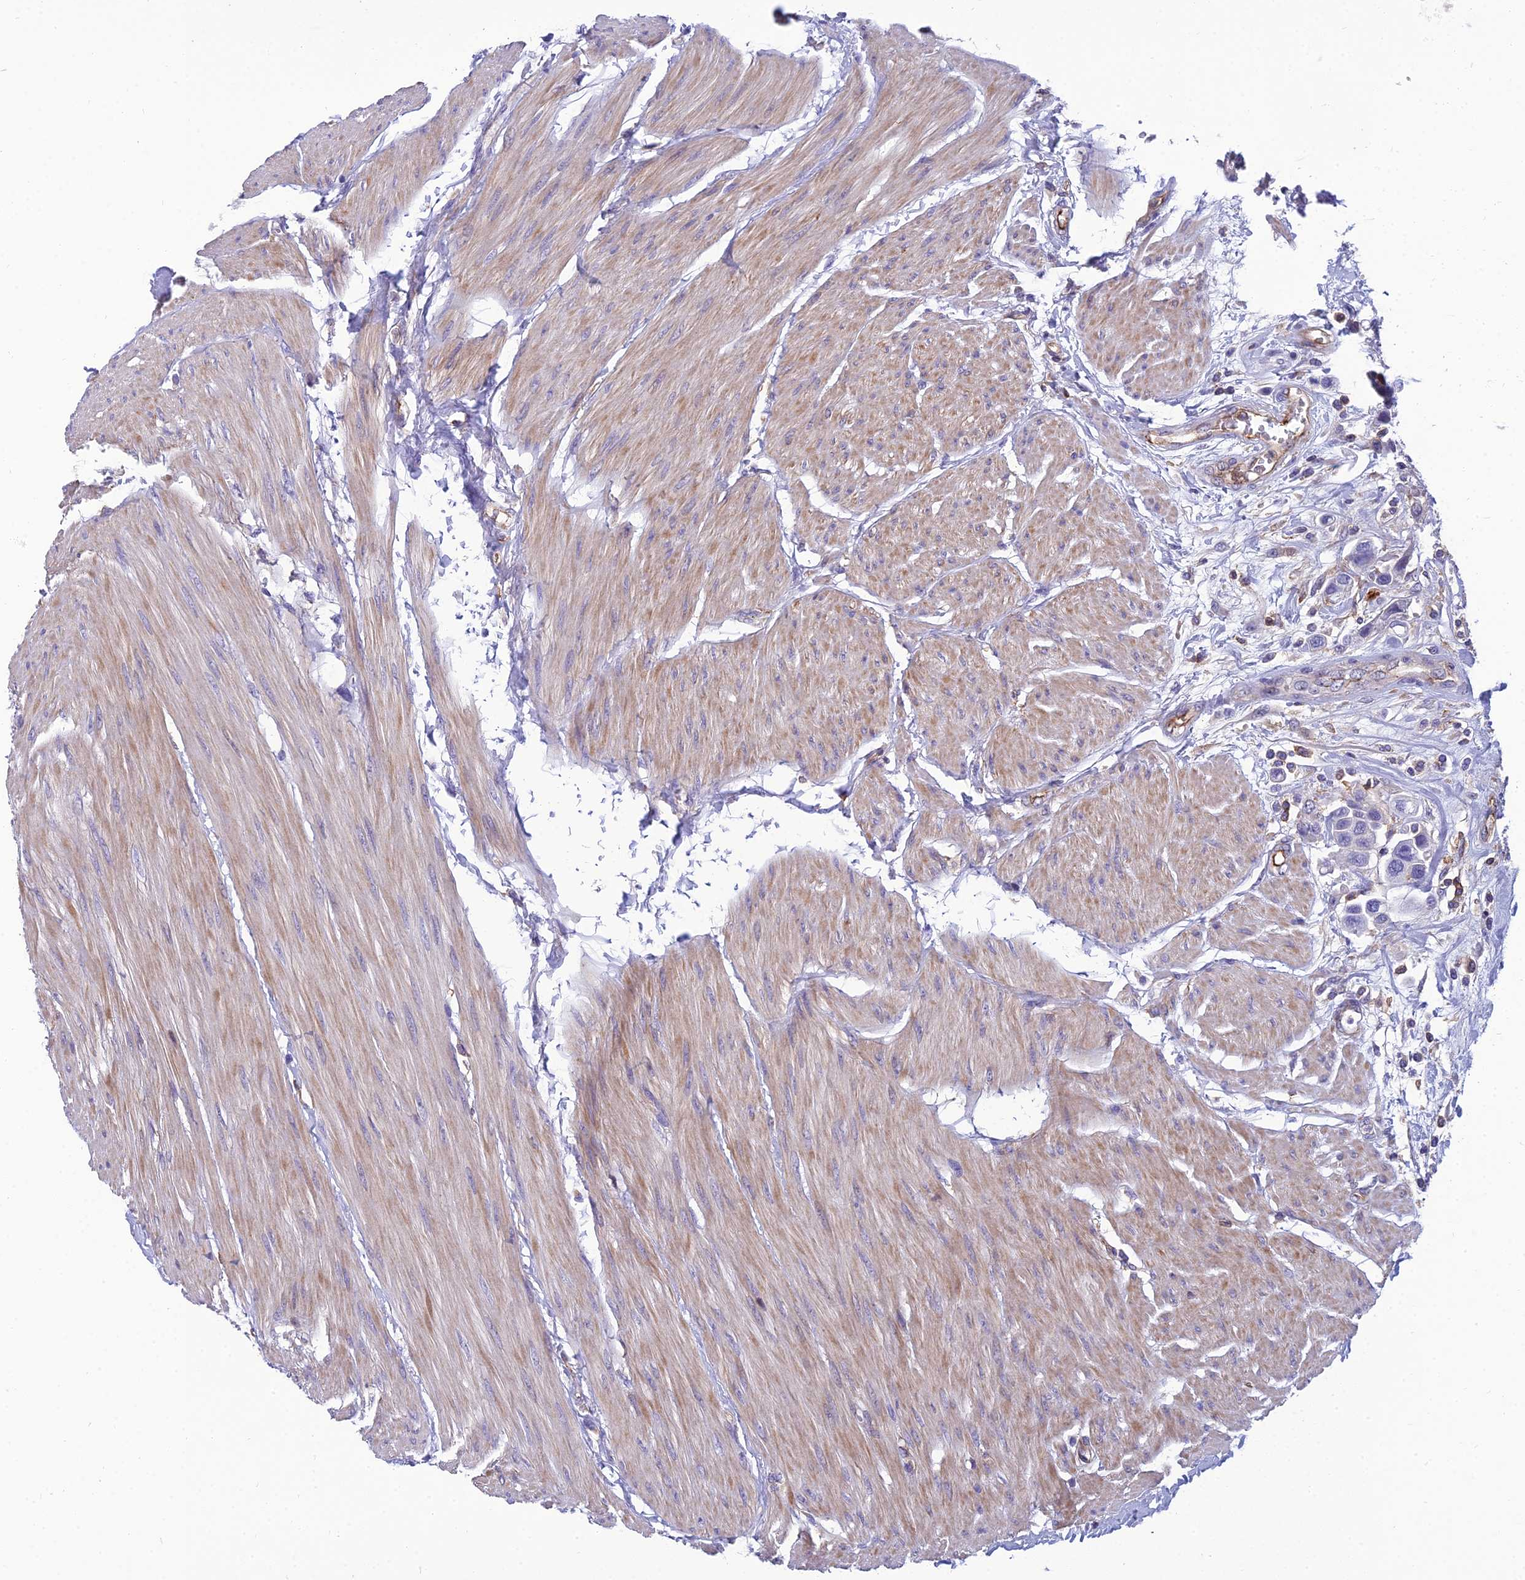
{"staining": {"intensity": "negative", "quantity": "none", "location": "none"}, "tissue": "urothelial cancer", "cell_type": "Tumor cells", "image_type": "cancer", "snomed": [{"axis": "morphology", "description": "Urothelial carcinoma, High grade"}, {"axis": "topography", "description": "Urinary bladder"}], "caption": "Immunohistochemical staining of urothelial carcinoma (high-grade) displays no significant positivity in tumor cells.", "gene": "PPP1R18", "patient": {"sex": "male", "age": 50}}